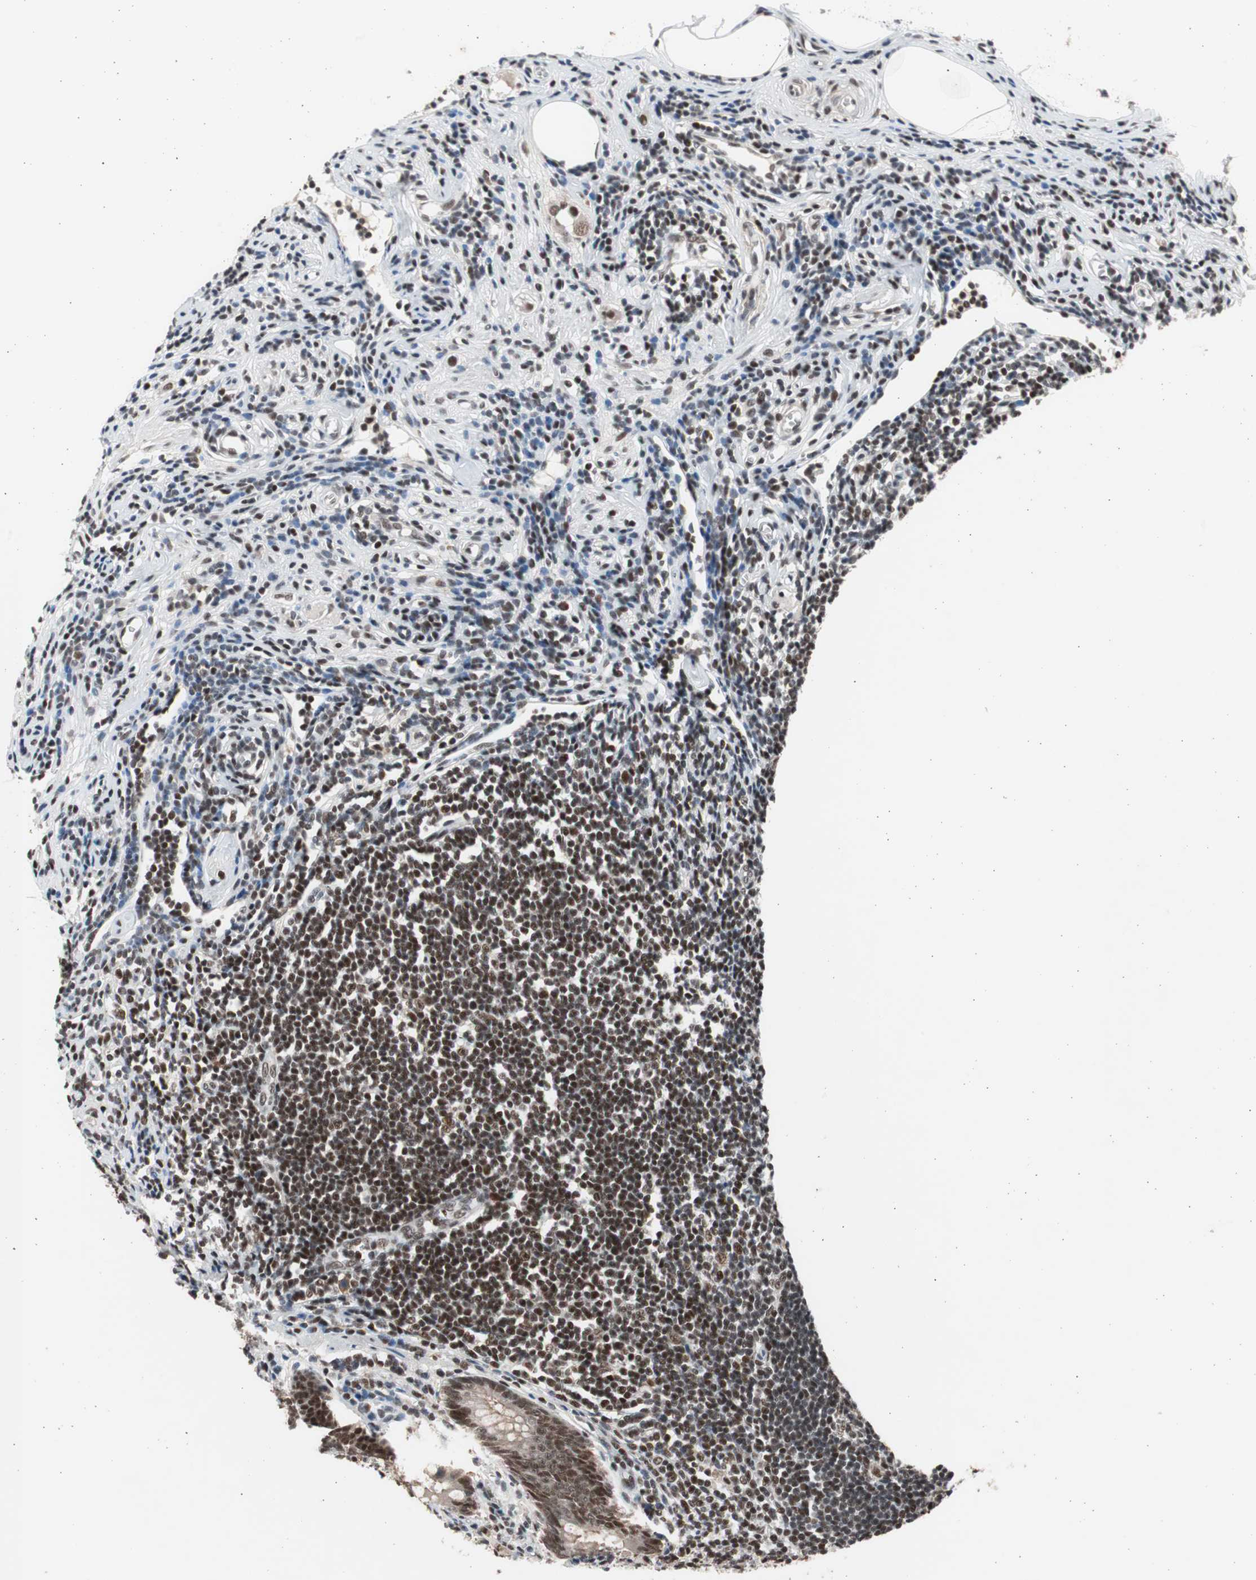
{"staining": {"intensity": "moderate", "quantity": ">75%", "location": "cytoplasmic/membranous,nuclear"}, "tissue": "appendix", "cell_type": "Glandular cells", "image_type": "normal", "snomed": [{"axis": "morphology", "description": "Normal tissue, NOS"}, {"axis": "topography", "description": "Appendix"}], "caption": "A brown stain shows moderate cytoplasmic/membranous,nuclear positivity of a protein in glandular cells of normal appendix. The staining was performed using DAB to visualize the protein expression in brown, while the nuclei were stained in blue with hematoxylin (Magnification: 20x).", "gene": "RPA1", "patient": {"sex": "female", "age": 50}}